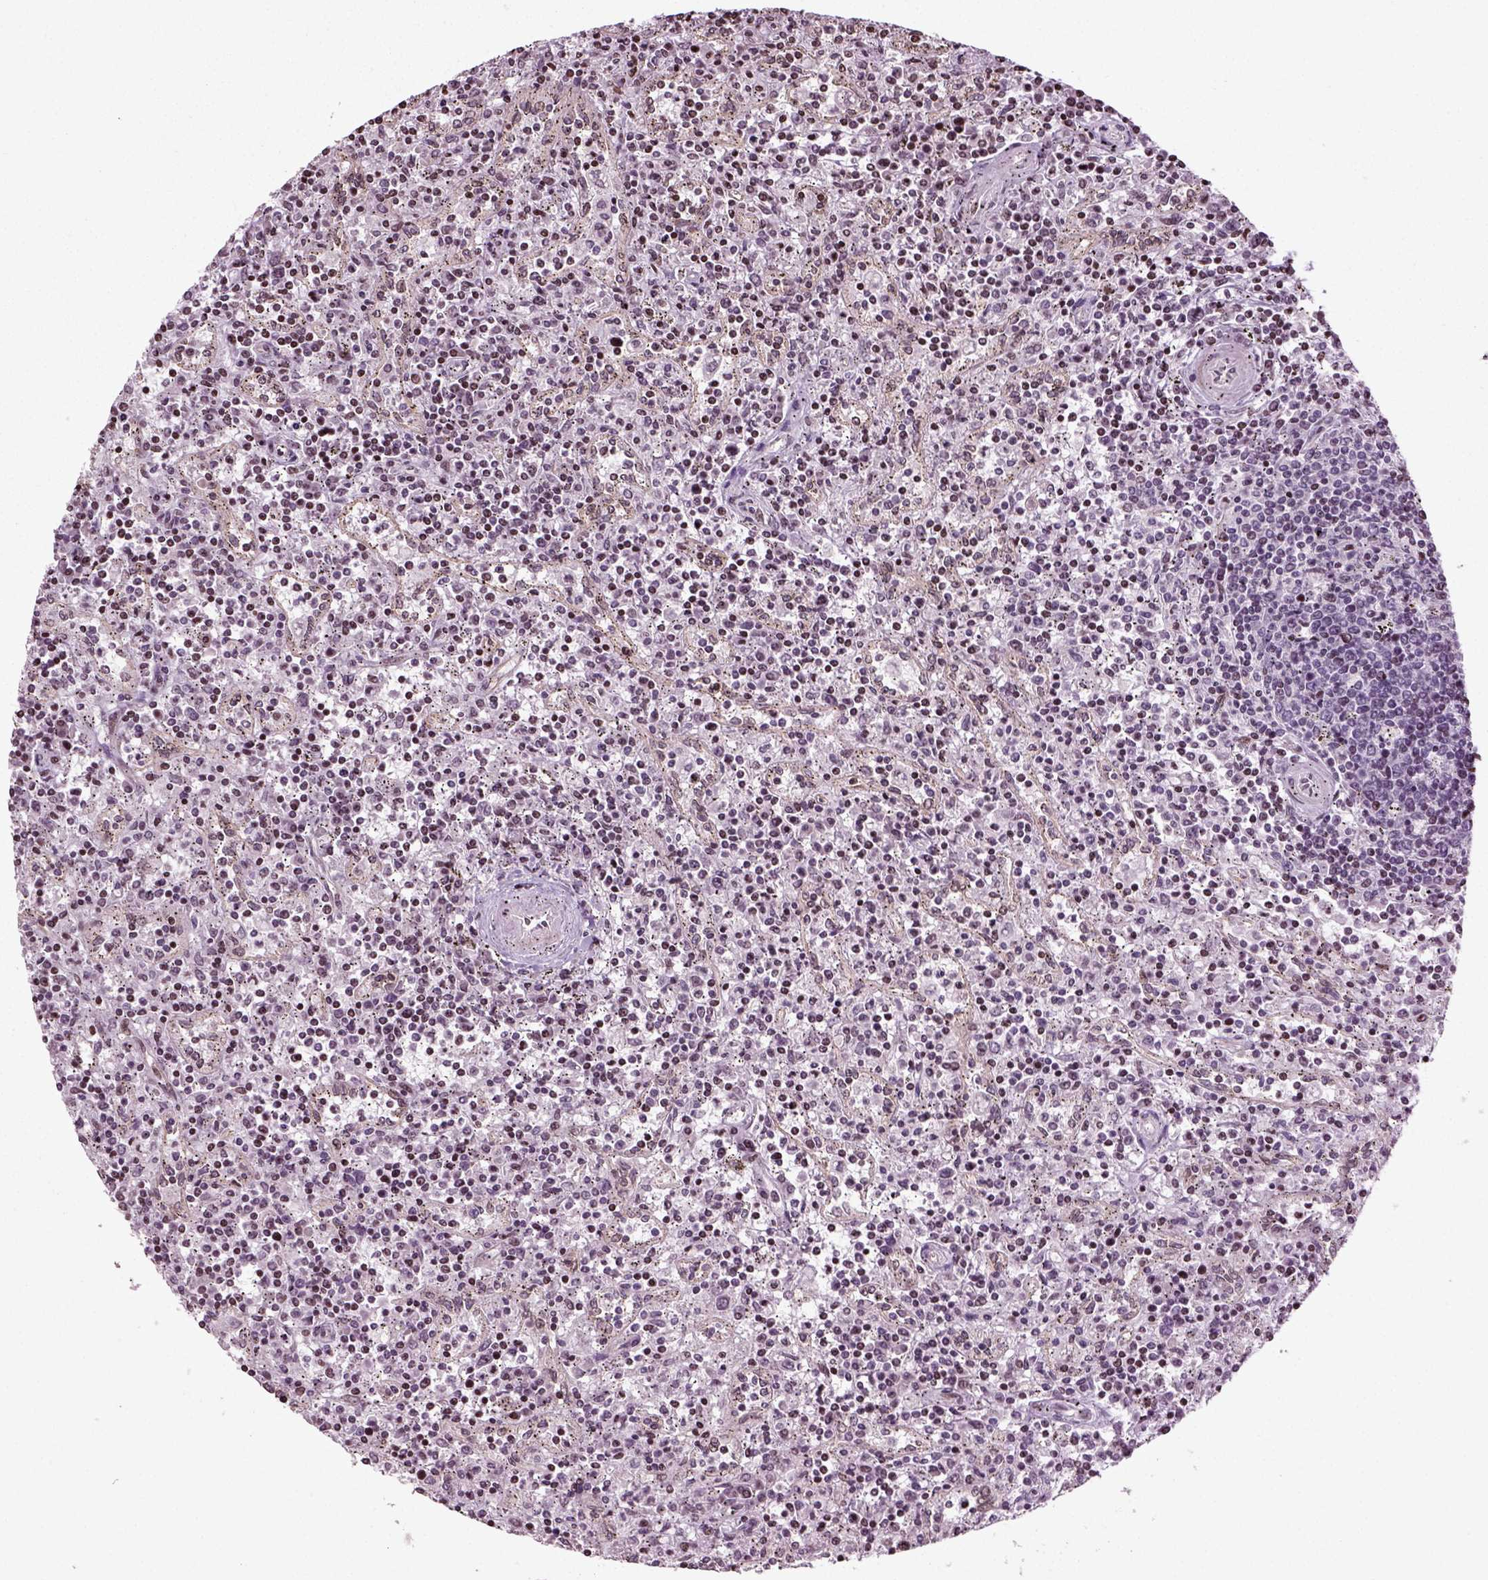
{"staining": {"intensity": "negative", "quantity": "none", "location": "none"}, "tissue": "lymphoma", "cell_type": "Tumor cells", "image_type": "cancer", "snomed": [{"axis": "morphology", "description": "Malignant lymphoma, non-Hodgkin's type, Low grade"}, {"axis": "topography", "description": "Spleen"}], "caption": "This histopathology image is of low-grade malignant lymphoma, non-Hodgkin's type stained with immunohistochemistry to label a protein in brown with the nuclei are counter-stained blue. There is no positivity in tumor cells.", "gene": "HEYL", "patient": {"sex": "male", "age": 62}}